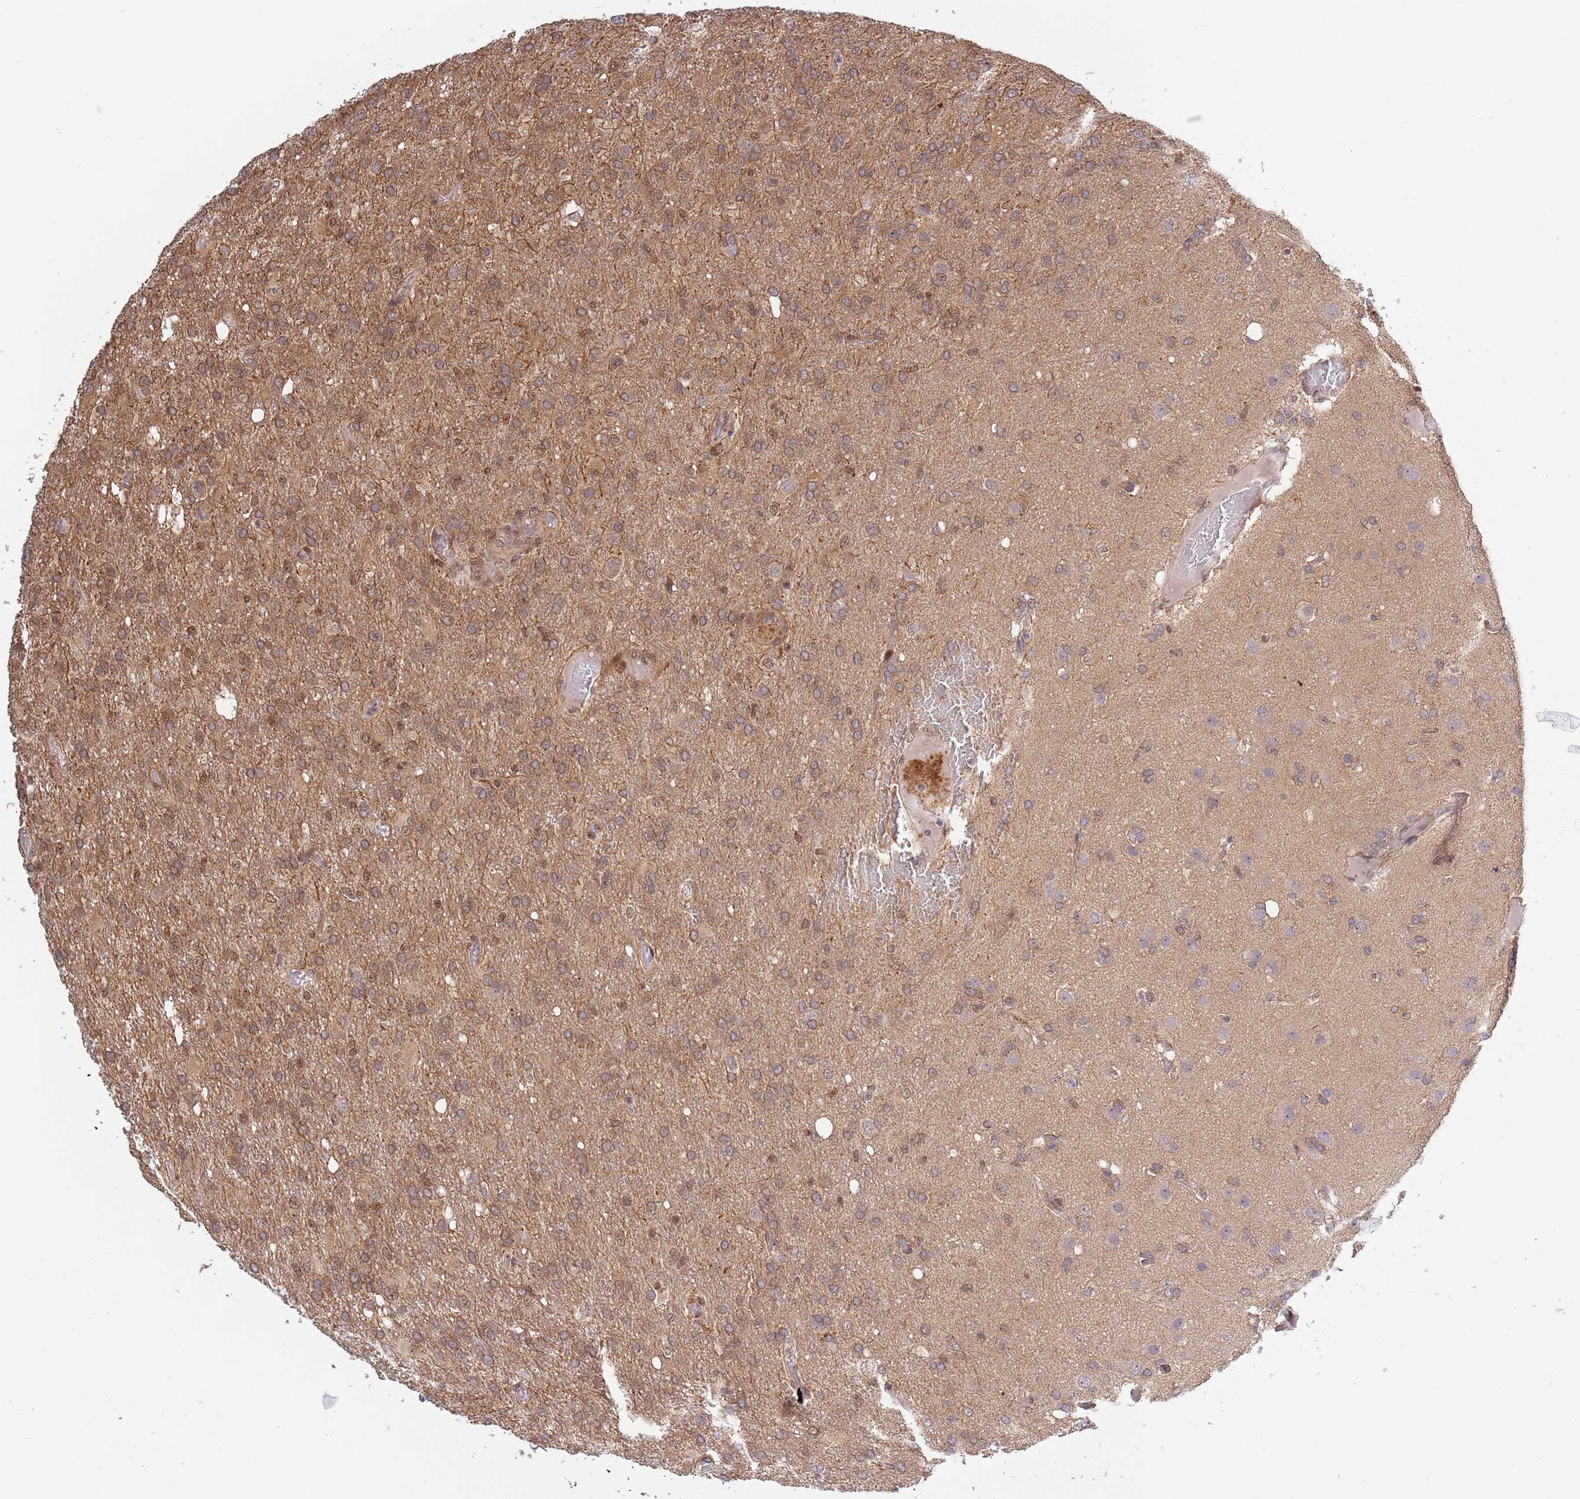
{"staining": {"intensity": "moderate", "quantity": ">75%", "location": "cytoplasmic/membranous,nuclear"}, "tissue": "glioma", "cell_type": "Tumor cells", "image_type": "cancer", "snomed": [{"axis": "morphology", "description": "Glioma, malignant, High grade"}, {"axis": "topography", "description": "Brain"}], "caption": "Malignant high-grade glioma tissue reveals moderate cytoplasmic/membranous and nuclear staining in about >75% of tumor cells, visualized by immunohistochemistry. The protein of interest is shown in brown color, while the nuclei are stained blue.", "gene": "TBX10", "patient": {"sex": "female", "age": 74}}